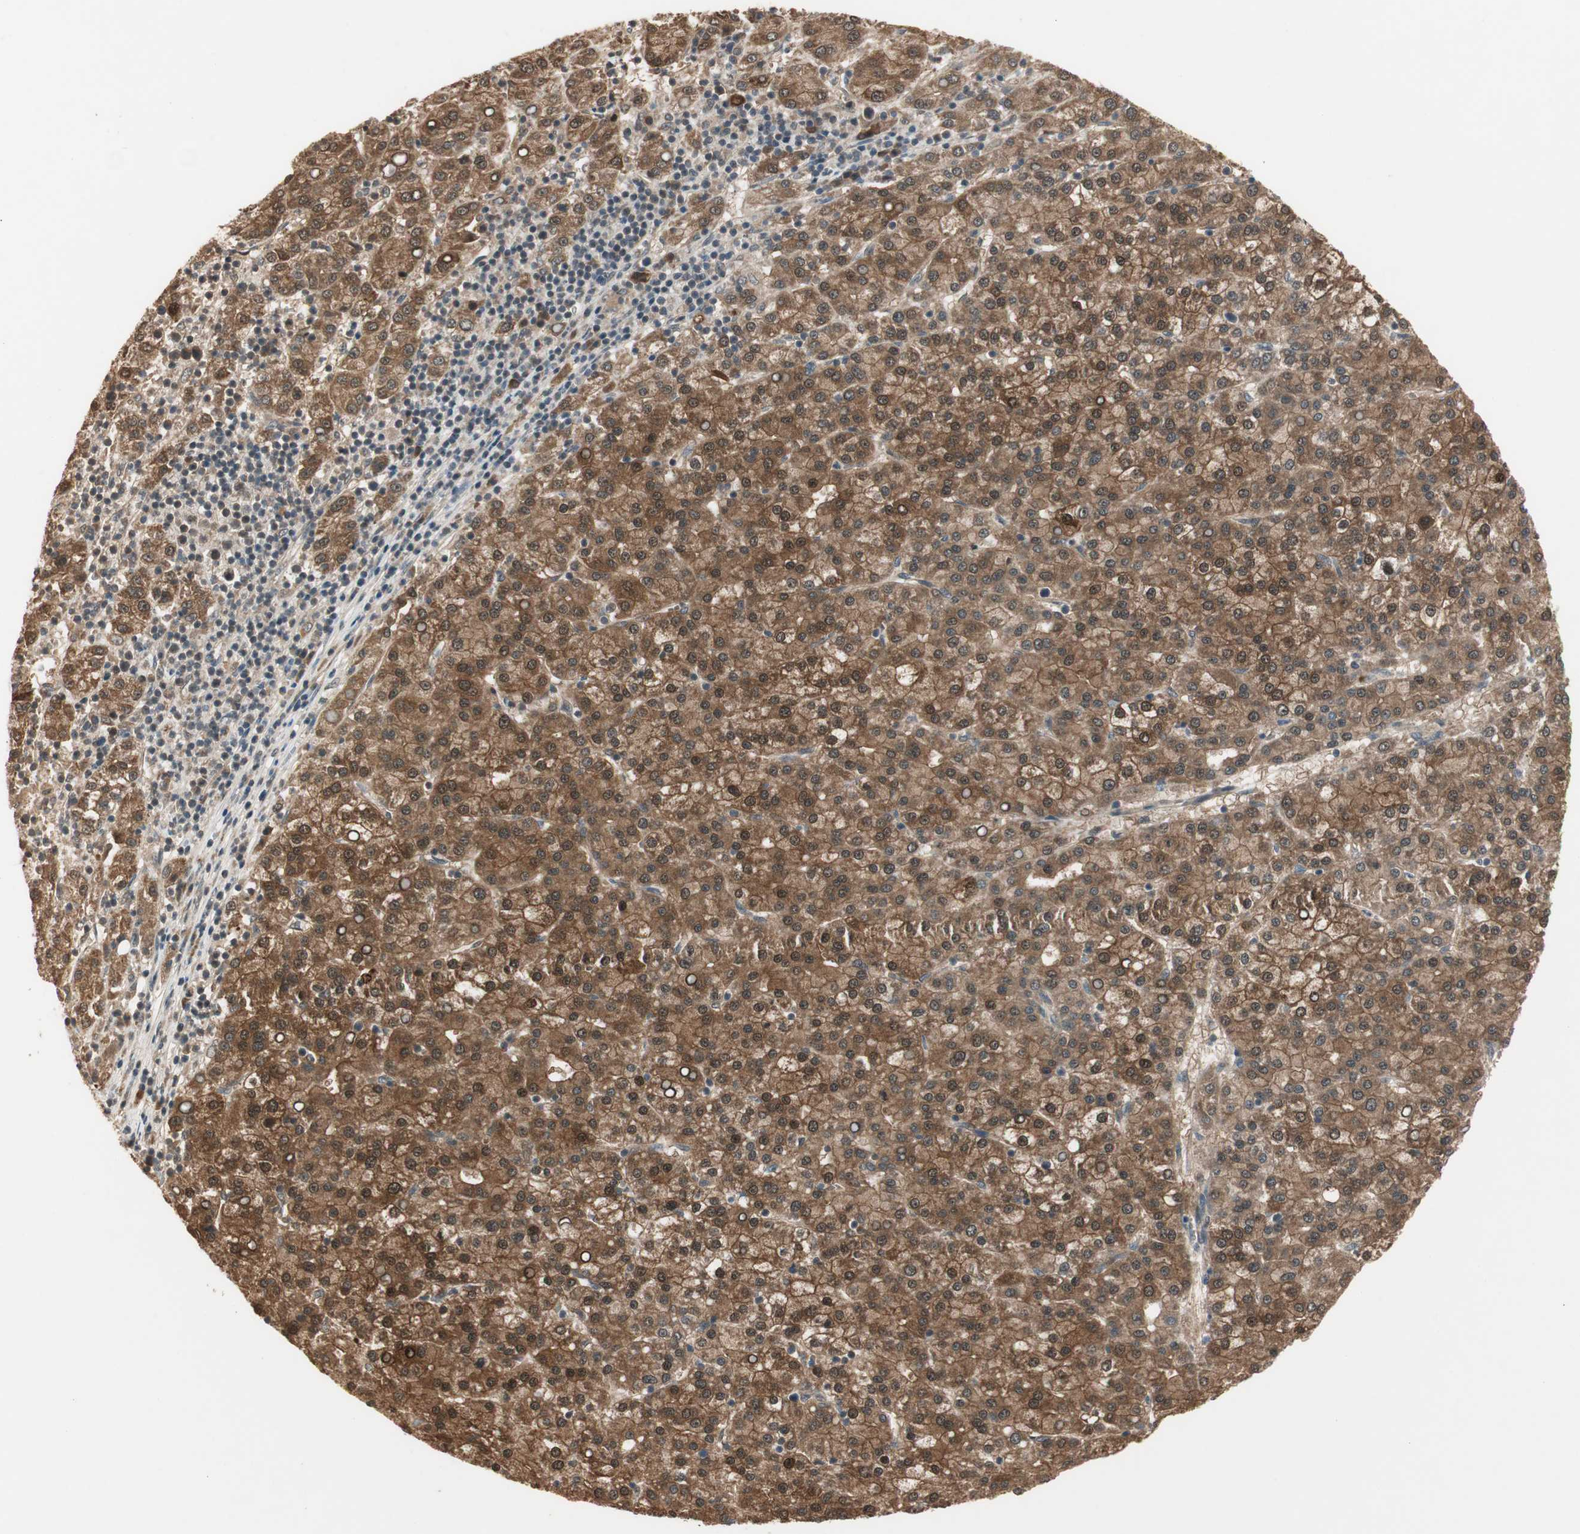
{"staining": {"intensity": "strong", "quantity": ">75%", "location": "cytoplasmic/membranous,nuclear"}, "tissue": "liver cancer", "cell_type": "Tumor cells", "image_type": "cancer", "snomed": [{"axis": "morphology", "description": "Carcinoma, Hepatocellular, NOS"}, {"axis": "topography", "description": "Liver"}], "caption": "Brown immunohistochemical staining in human liver hepatocellular carcinoma shows strong cytoplasmic/membranous and nuclear positivity in about >75% of tumor cells. The staining is performed using DAB brown chromogen to label protein expression. The nuclei are counter-stained blue using hematoxylin.", "gene": "ZSCAN31", "patient": {"sex": "female", "age": 58}}